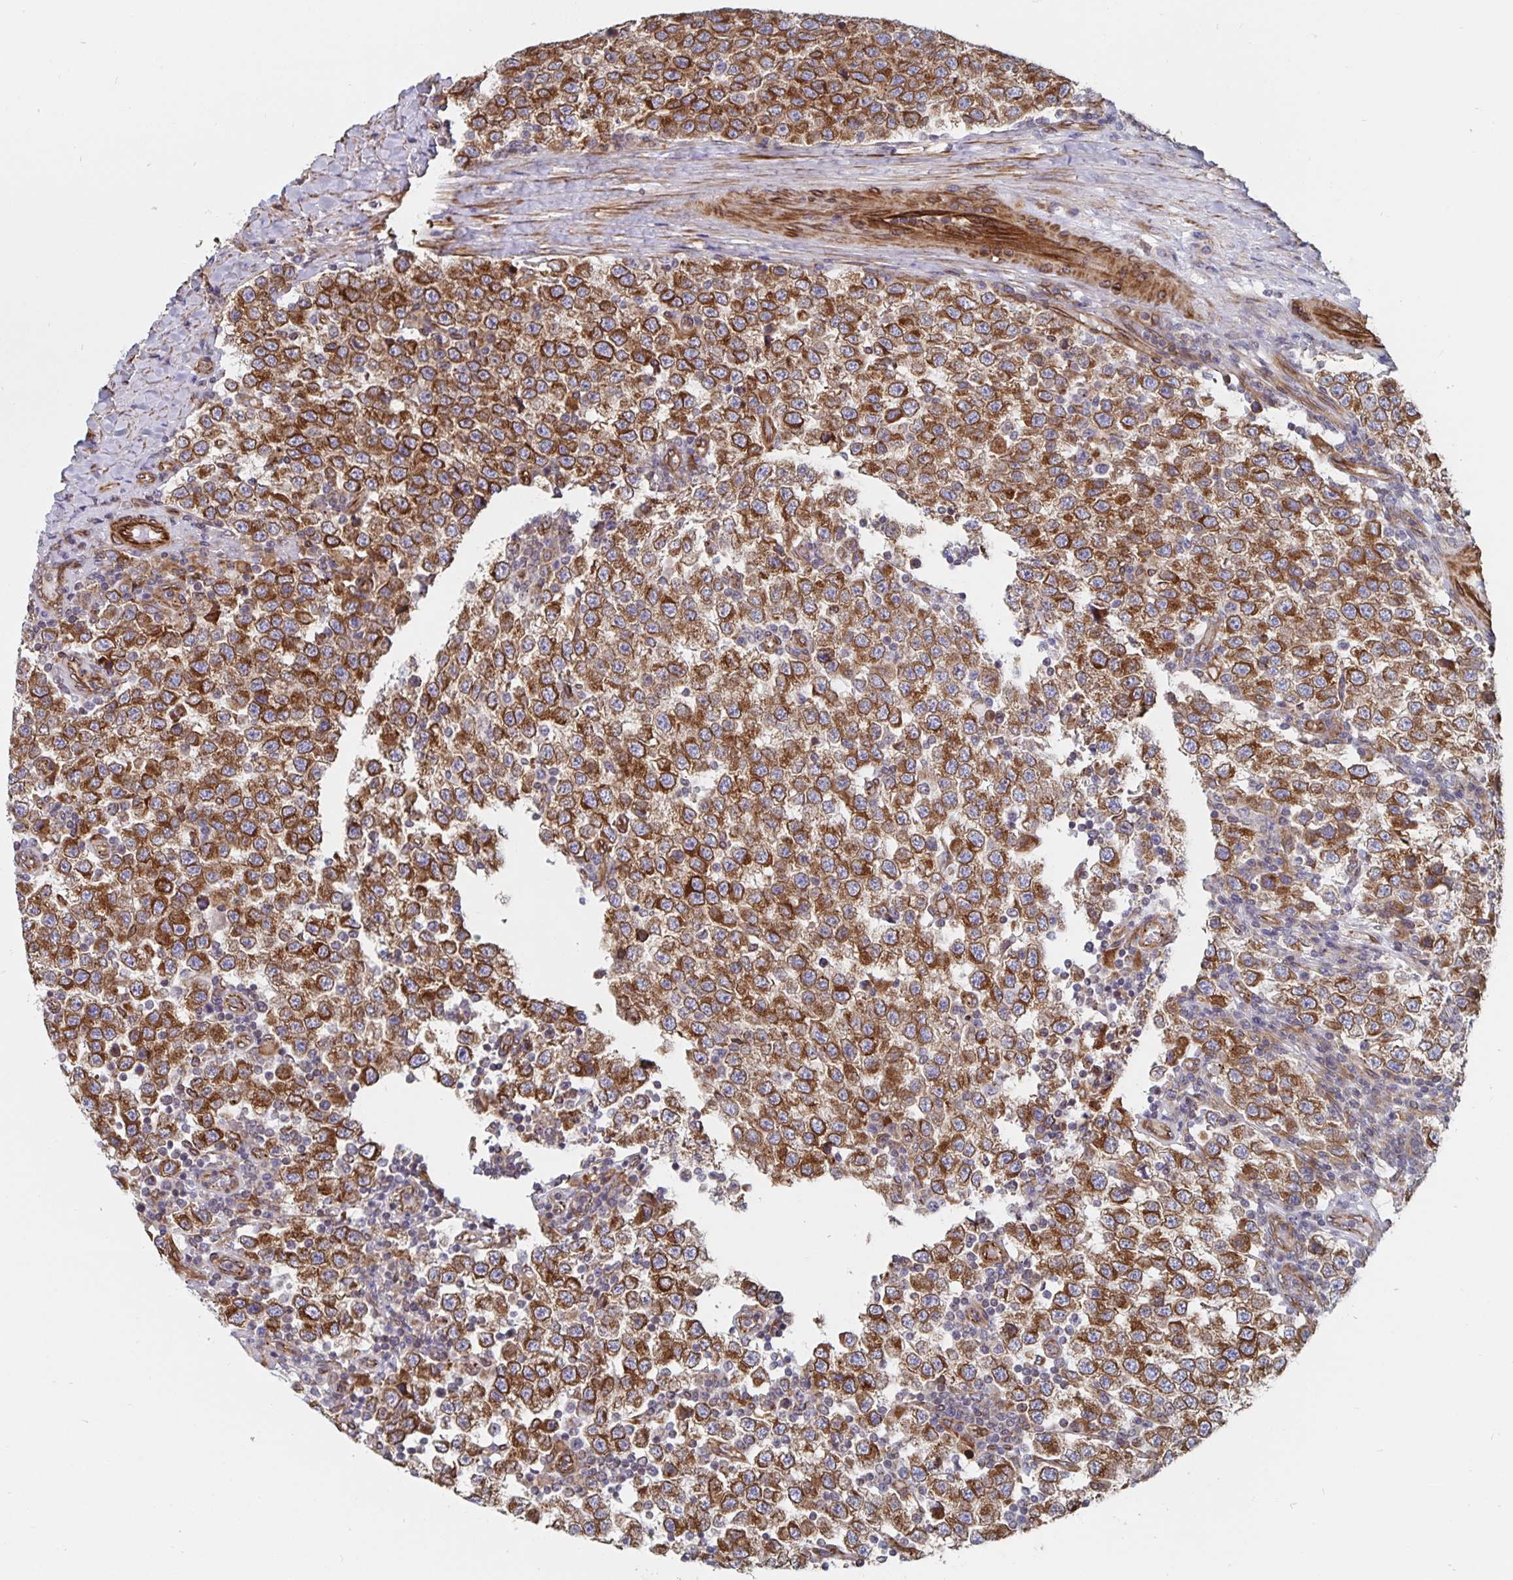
{"staining": {"intensity": "strong", "quantity": ">75%", "location": "cytoplasmic/membranous"}, "tissue": "testis cancer", "cell_type": "Tumor cells", "image_type": "cancer", "snomed": [{"axis": "morphology", "description": "Seminoma, NOS"}, {"axis": "topography", "description": "Testis"}], "caption": "Immunohistochemistry (IHC) (DAB) staining of human testis cancer (seminoma) reveals strong cytoplasmic/membranous protein positivity in about >75% of tumor cells.", "gene": "BCAP29", "patient": {"sex": "male", "age": 34}}